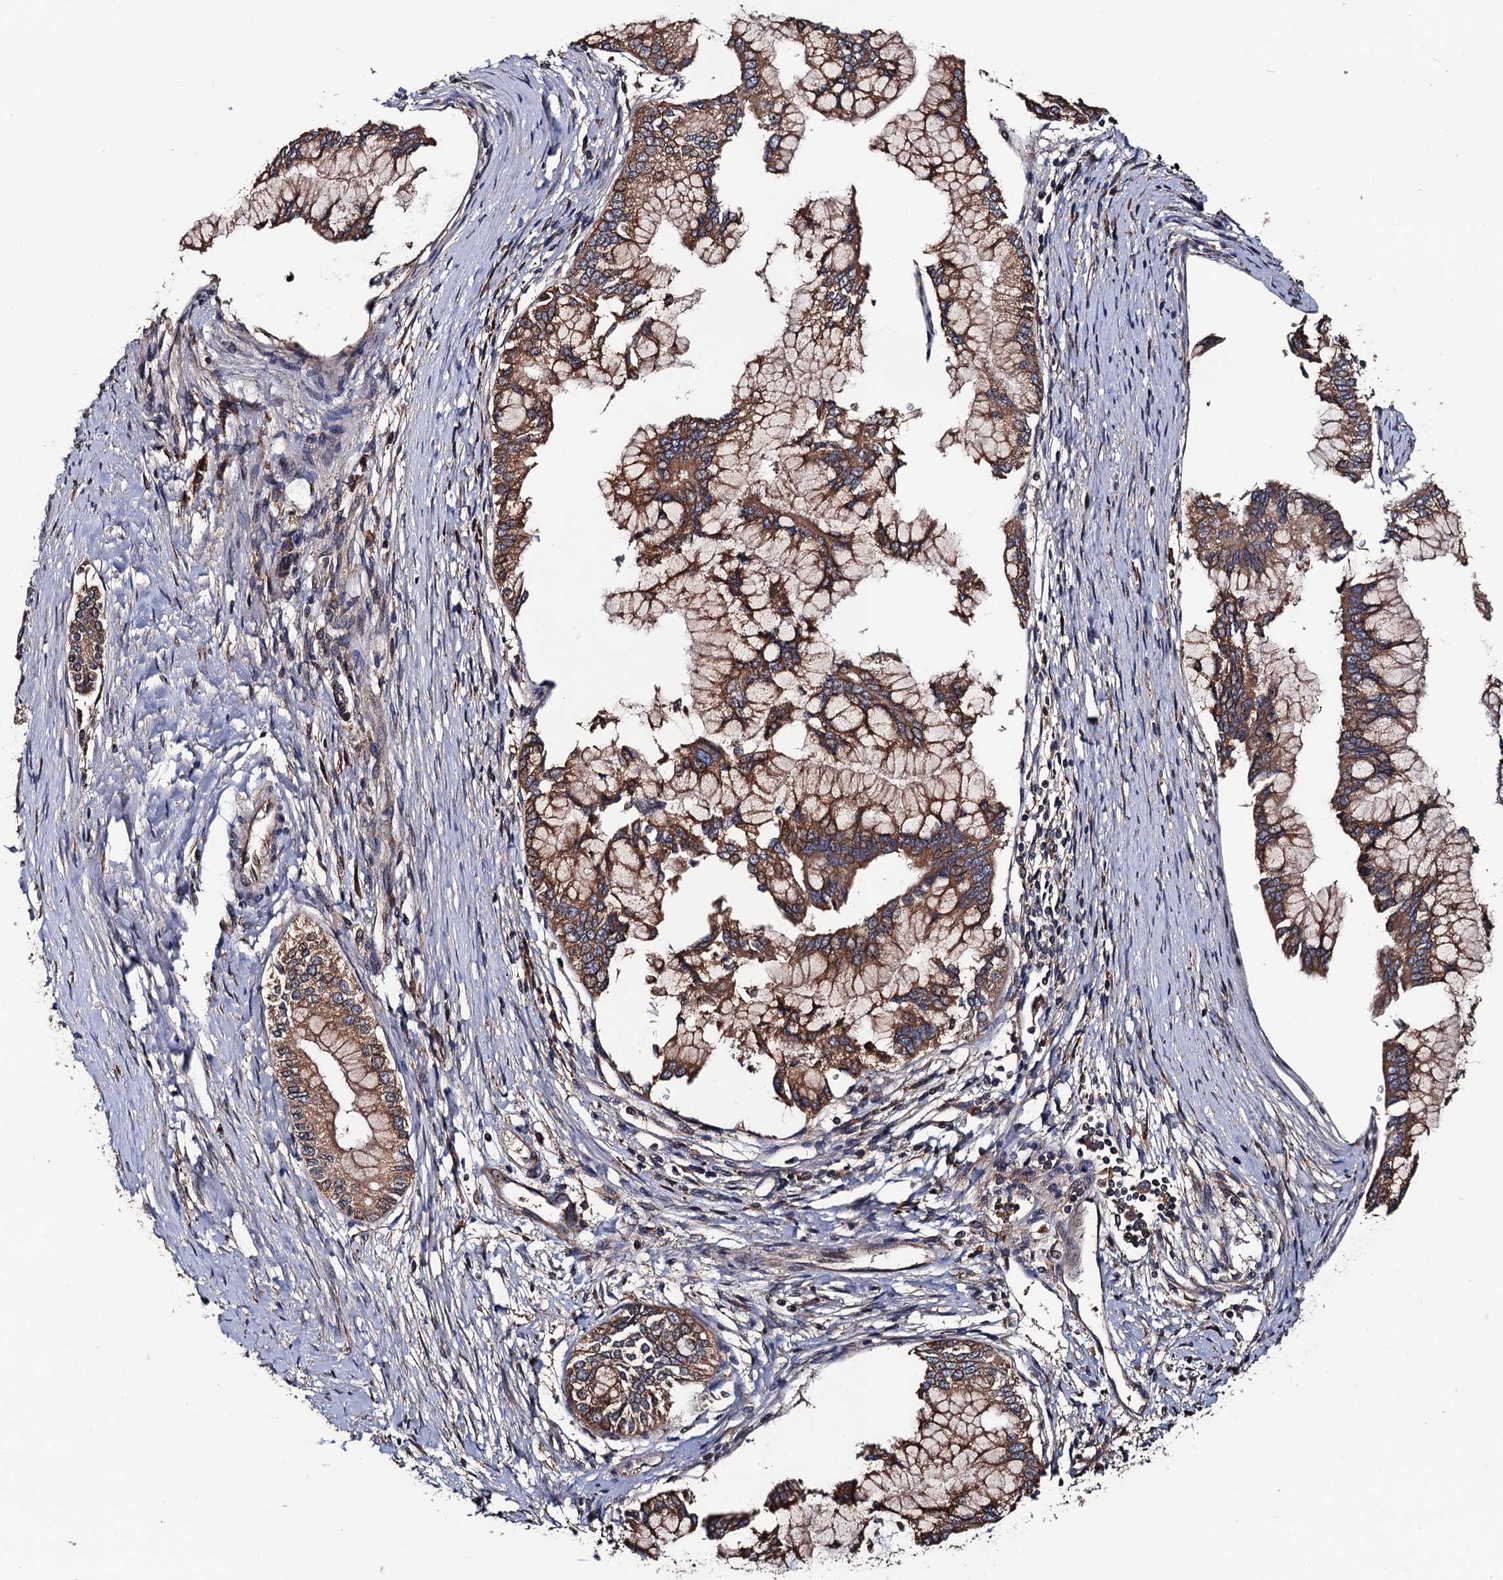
{"staining": {"intensity": "moderate", "quantity": ">75%", "location": "cytoplasmic/membranous"}, "tissue": "pancreatic cancer", "cell_type": "Tumor cells", "image_type": "cancer", "snomed": [{"axis": "morphology", "description": "Adenocarcinoma, NOS"}, {"axis": "topography", "description": "Pancreas"}], "caption": "This photomicrograph exhibits immunohistochemistry staining of pancreatic cancer, with medium moderate cytoplasmic/membranous expression in approximately >75% of tumor cells.", "gene": "RGS11", "patient": {"sex": "male", "age": 46}}